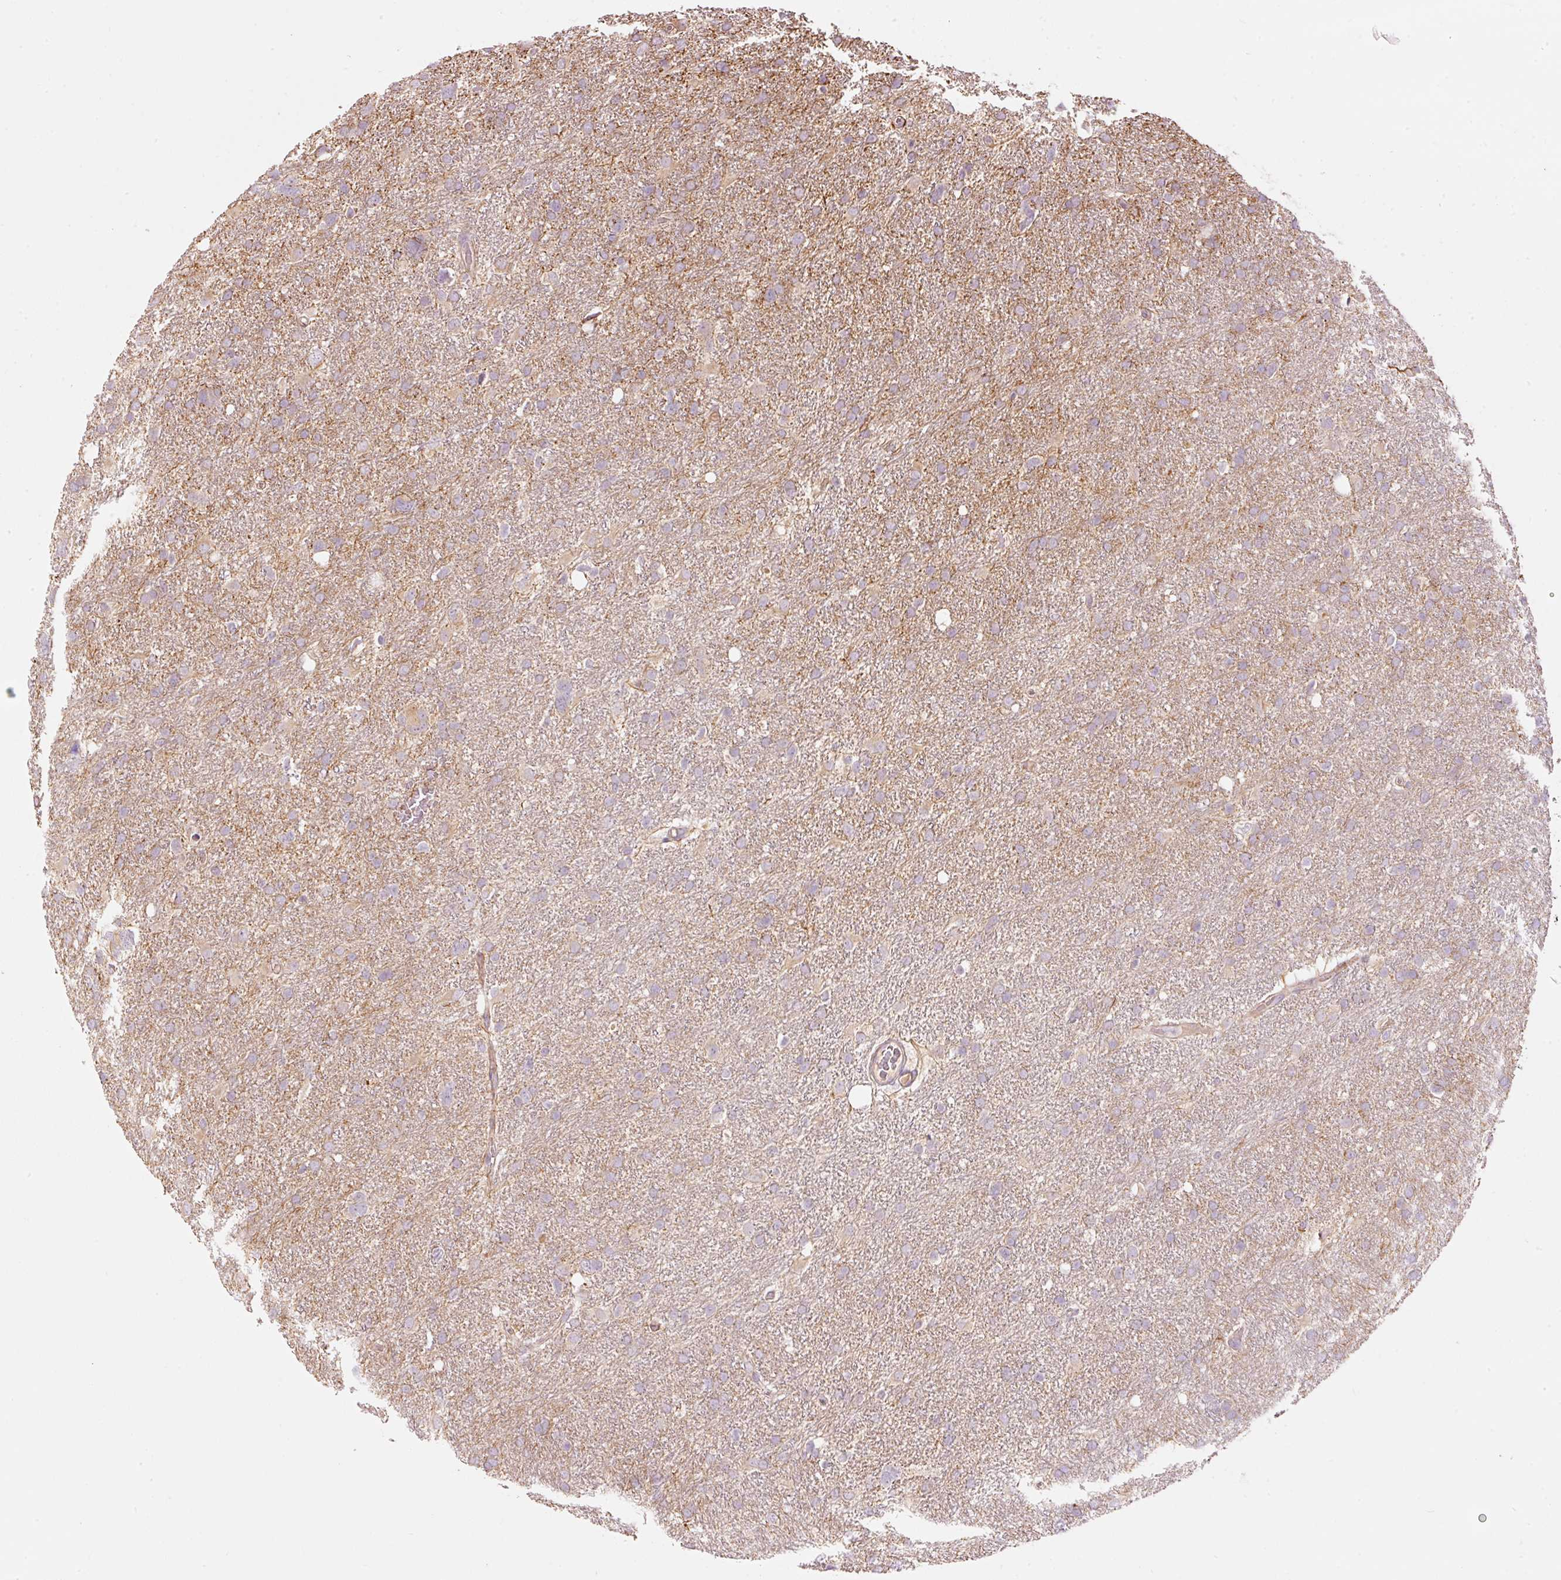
{"staining": {"intensity": "moderate", "quantity": "25%-75%", "location": "cytoplasmic/membranous"}, "tissue": "glioma", "cell_type": "Tumor cells", "image_type": "cancer", "snomed": [{"axis": "morphology", "description": "Glioma, malignant, High grade"}, {"axis": "topography", "description": "Brain"}], "caption": "A medium amount of moderate cytoplasmic/membranous staining is identified in about 25%-75% of tumor cells in glioma tissue. (Brightfield microscopy of DAB IHC at high magnification).", "gene": "MAP10", "patient": {"sex": "male", "age": 61}}